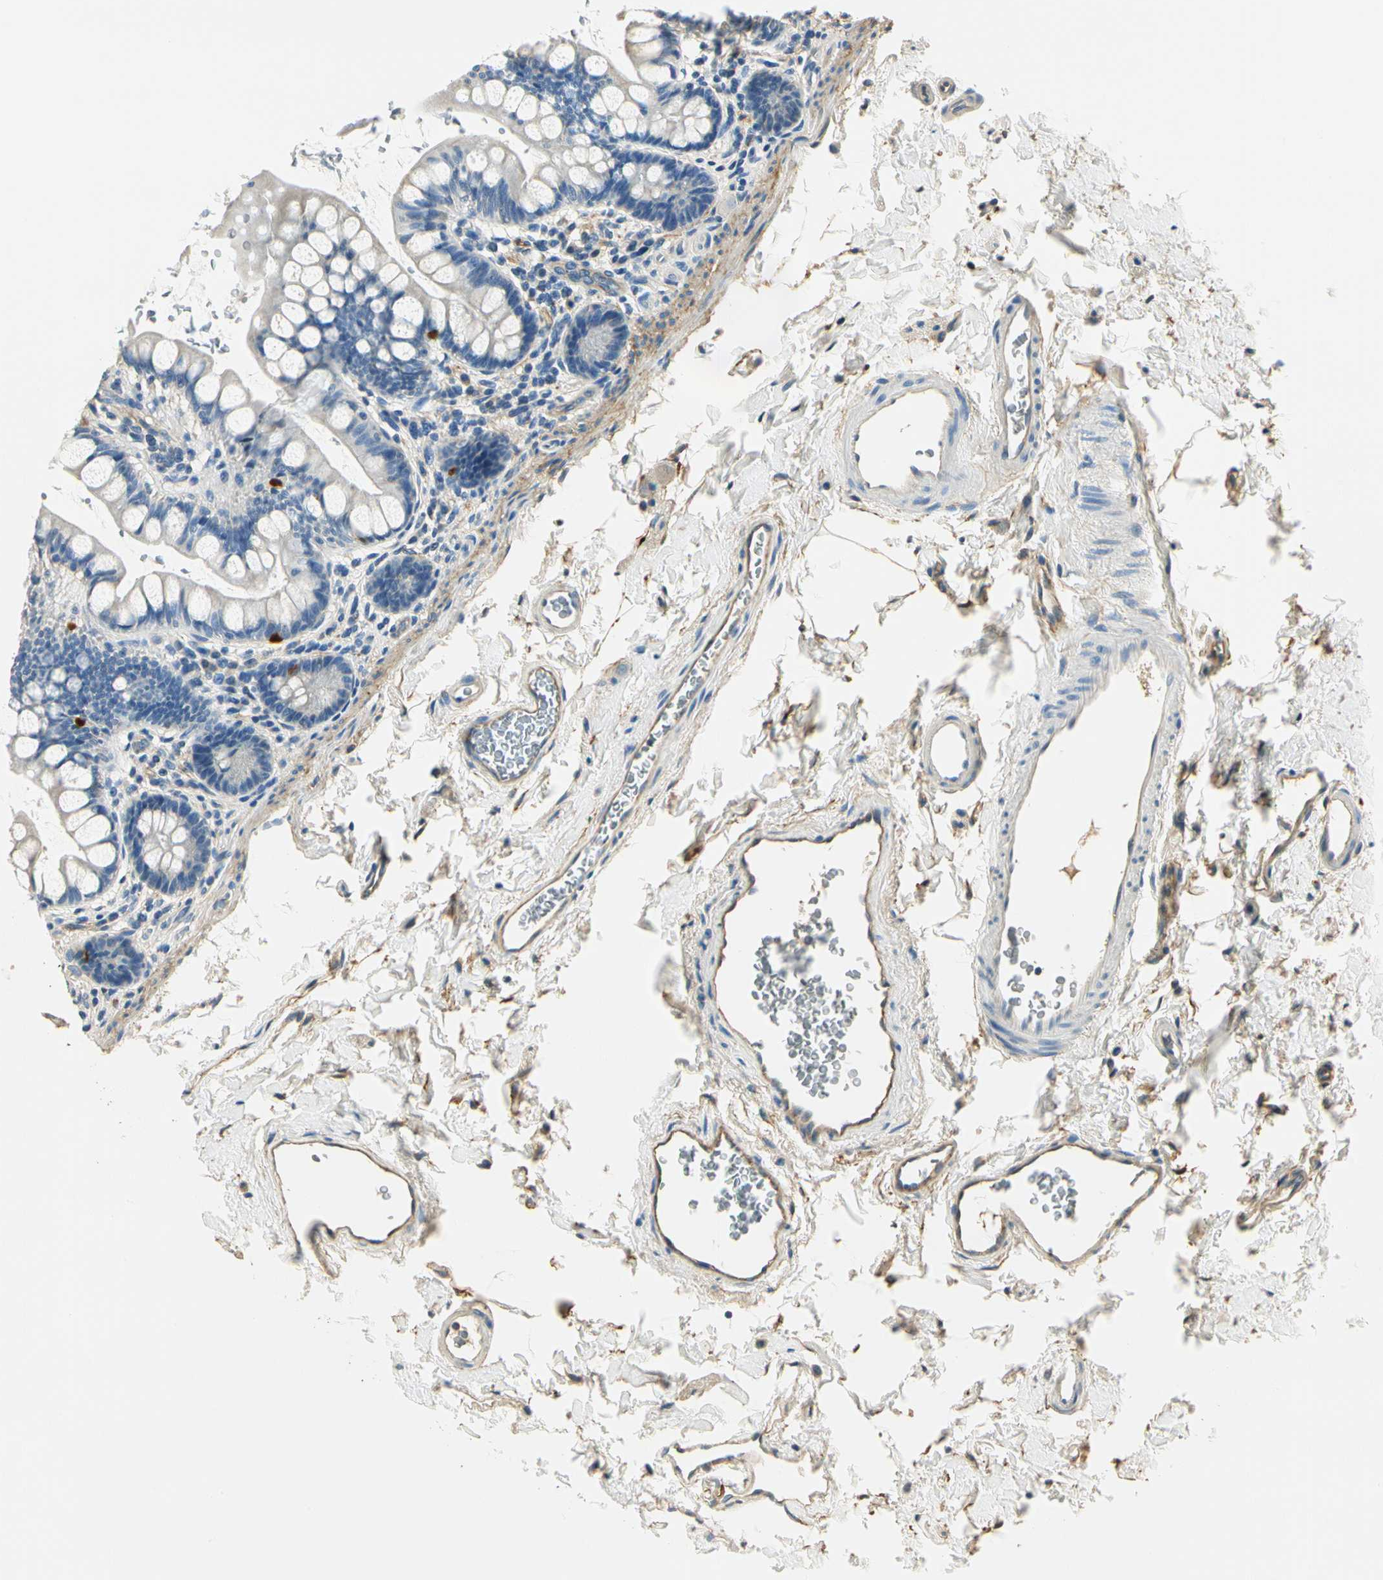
{"staining": {"intensity": "negative", "quantity": "none", "location": "none"}, "tissue": "small intestine", "cell_type": "Glandular cells", "image_type": "normal", "snomed": [{"axis": "morphology", "description": "Normal tissue, NOS"}, {"axis": "topography", "description": "Small intestine"}], "caption": "Immunohistochemistry (IHC) photomicrograph of normal small intestine: small intestine stained with DAB (3,3'-diaminobenzidine) exhibits no significant protein expression in glandular cells. The staining is performed using DAB (3,3'-diaminobenzidine) brown chromogen with nuclei counter-stained in using hematoxylin.", "gene": "TGFBR3", "patient": {"sex": "female", "age": 58}}